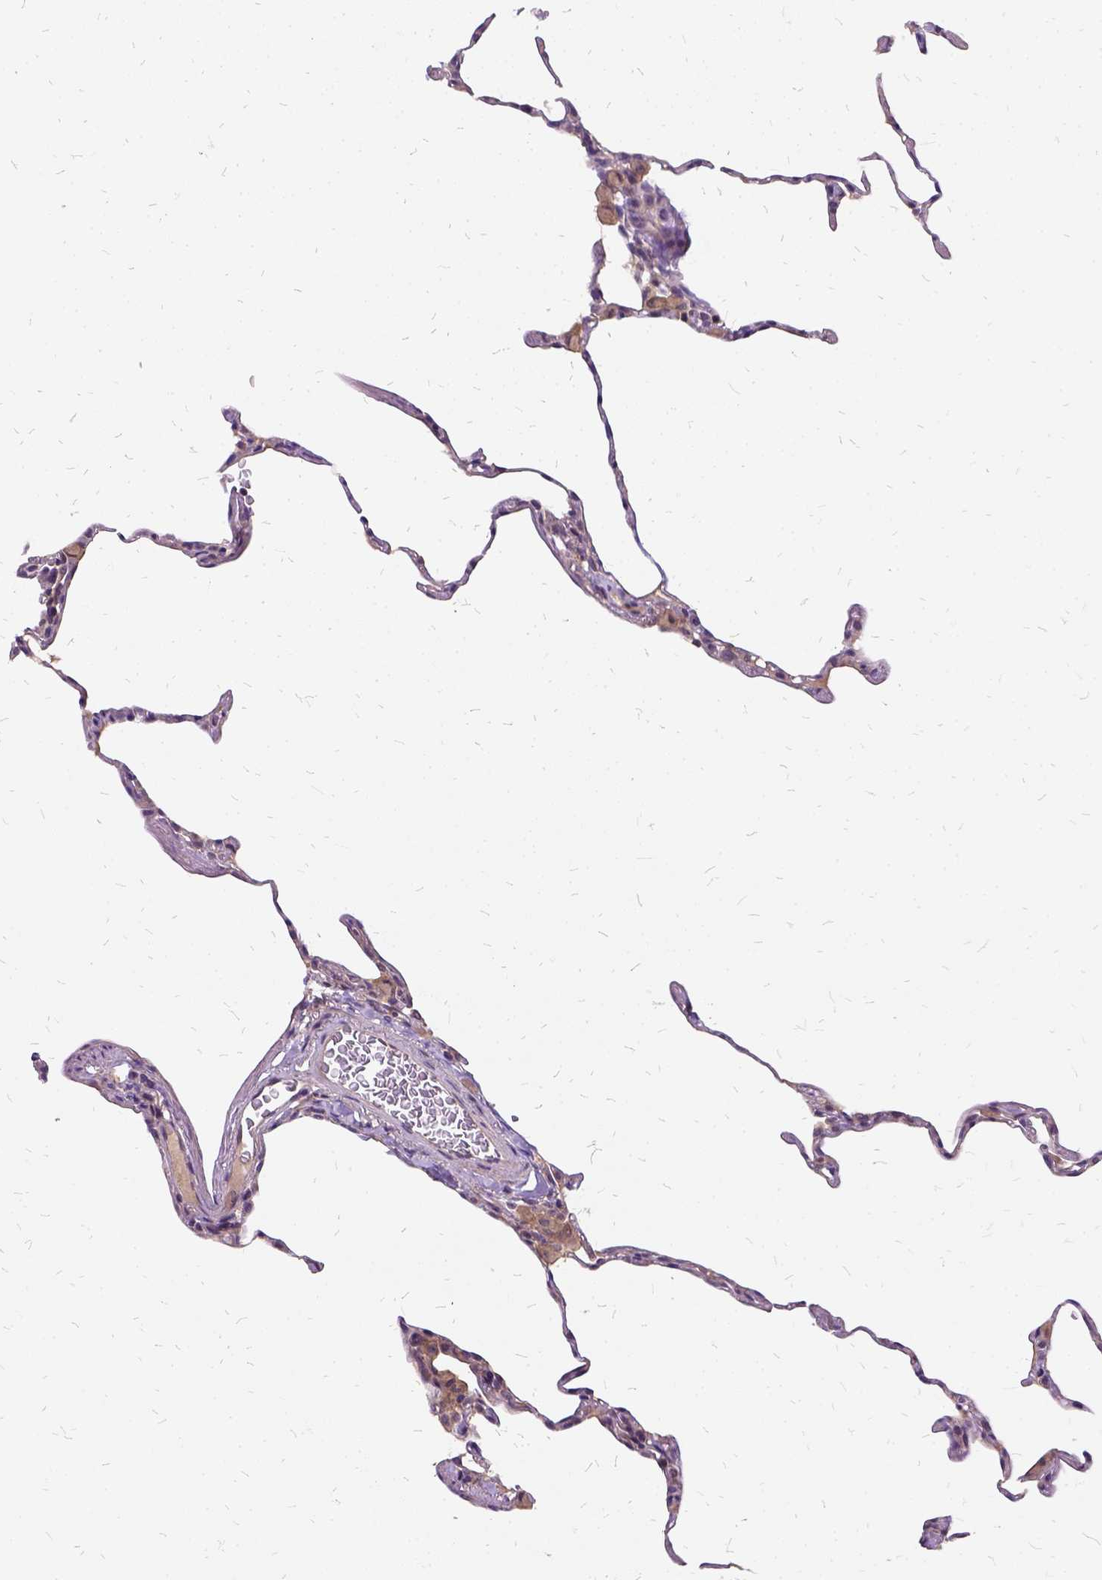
{"staining": {"intensity": "weak", "quantity": "25%-75%", "location": "cytoplasmic/membranous"}, "tissue": "lung", "cell_type": "Alveolar cells", "image_type": "normal", "snomed": [{"axis": "morphology", "description": "Normal tissue, NOS"}, {"axis": "topography", "description": "Lung"}], "caption": "IHC micrograph of normal human lung stained for a protein (brown), which shows low levels of weak cytoplasmic/membranous staining in approximately 25%-75% of alveolar cells.", "gene": "ILRUN", "patient": {"sex": "female", "age": 57}}